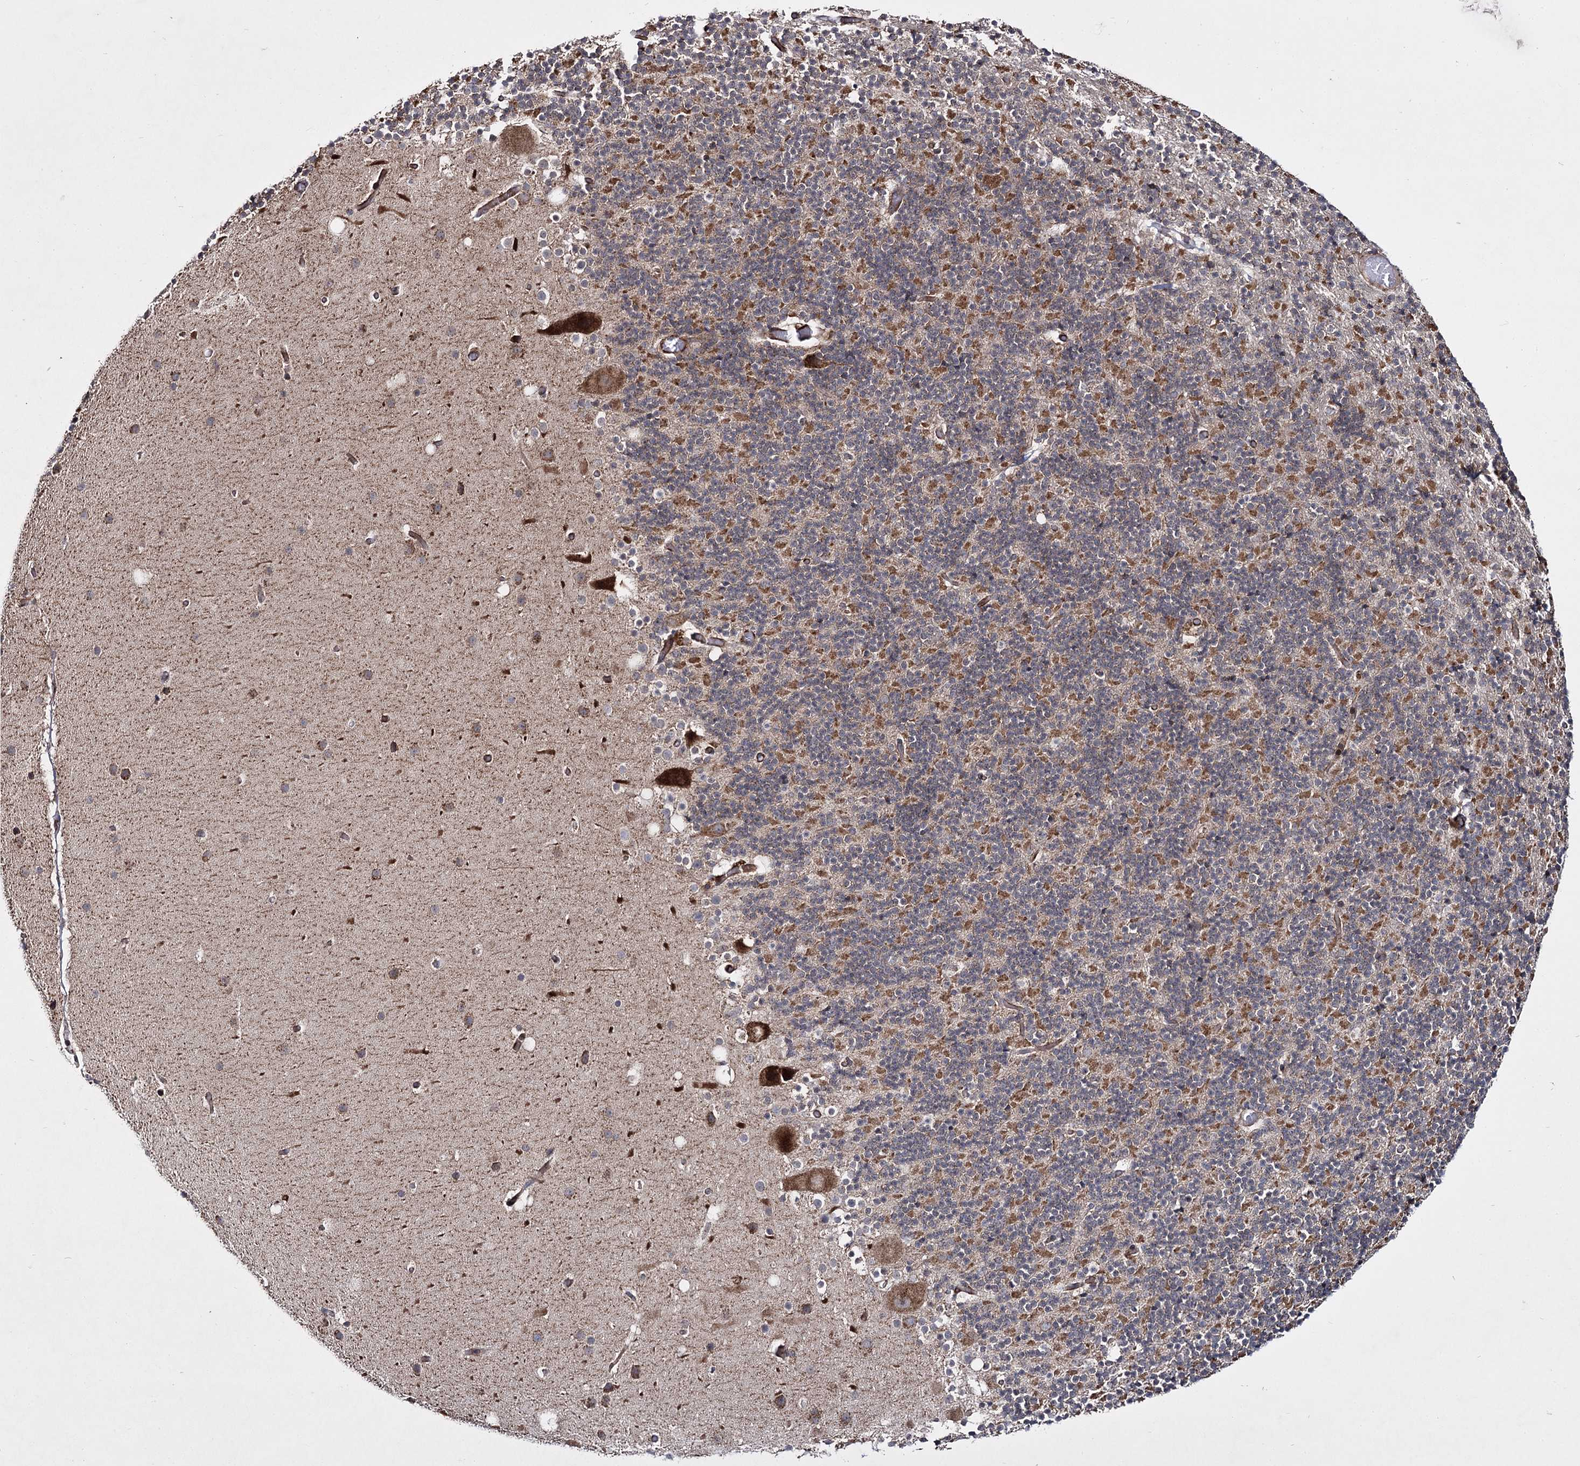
{"staining": {"intensity": "moderate", "quantity": "25%-75%", "location": "cytoplasmic/membranous"}, "tissue": "cerebellum", "cell_type": "Cells in granular layer", "image_type": "normal", "snomed": [{"axis": "morphology", "description": "Normal tissue, NOS"}, {"axis": "topography", "description": "Cerebellum"}], "caption": "Brown immunohistochemical staining in normal human cerebellum shows moderate cytoplasmic/membranous positivity in about 25%-75% of cells in granular layer. The staining was performed using DAB, with brown indicating positive protein expression. Nuclei are stained blue with hematoxylin.", "gene": "HECTD2", "patient": {"sex": "male", "age": 57}}